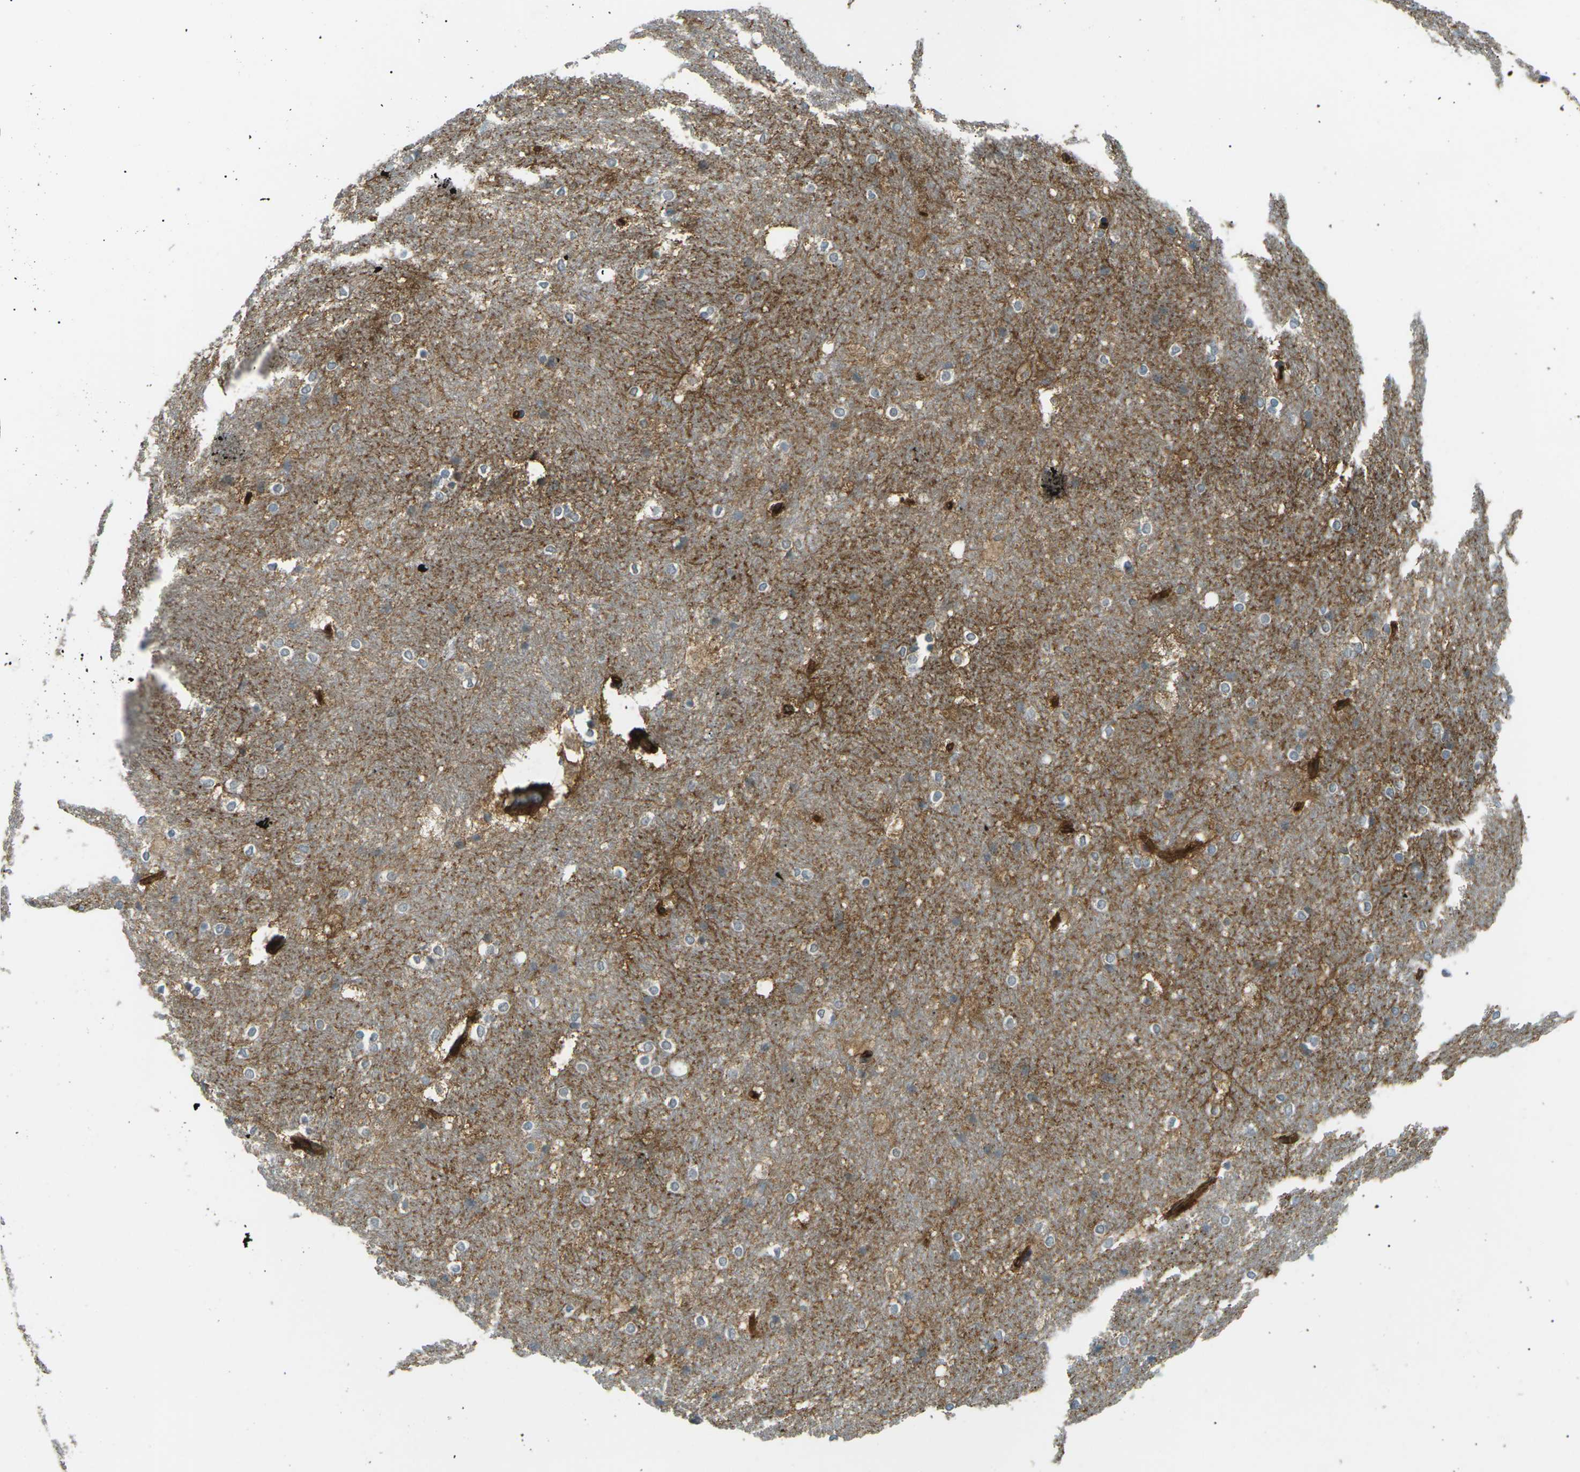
{"staining": {"intensity": "moderate", "quantity": "<25%", "location": "cytoplasmic/membranous"}, "tissue": "hippocampus", "cell_type": "Glial cells", "image_type": "normal", "snomed": [{"axis": "morphology", "description": "Normal tissue, NOS"}, {"axis": "topography", "description": "Hippocampus"}], "caption": "The photomicrograph shows immunohistochemical staining of unremarkable hippocampus. There is moderate cytoplasmic/membranous expression is identified in about <25% of glial cells. Ihc stains the protein of interest in brown and the nuclei are stained blue.", "gene": "S1PR1", "patient": {"sex": "female", "age": 19}}